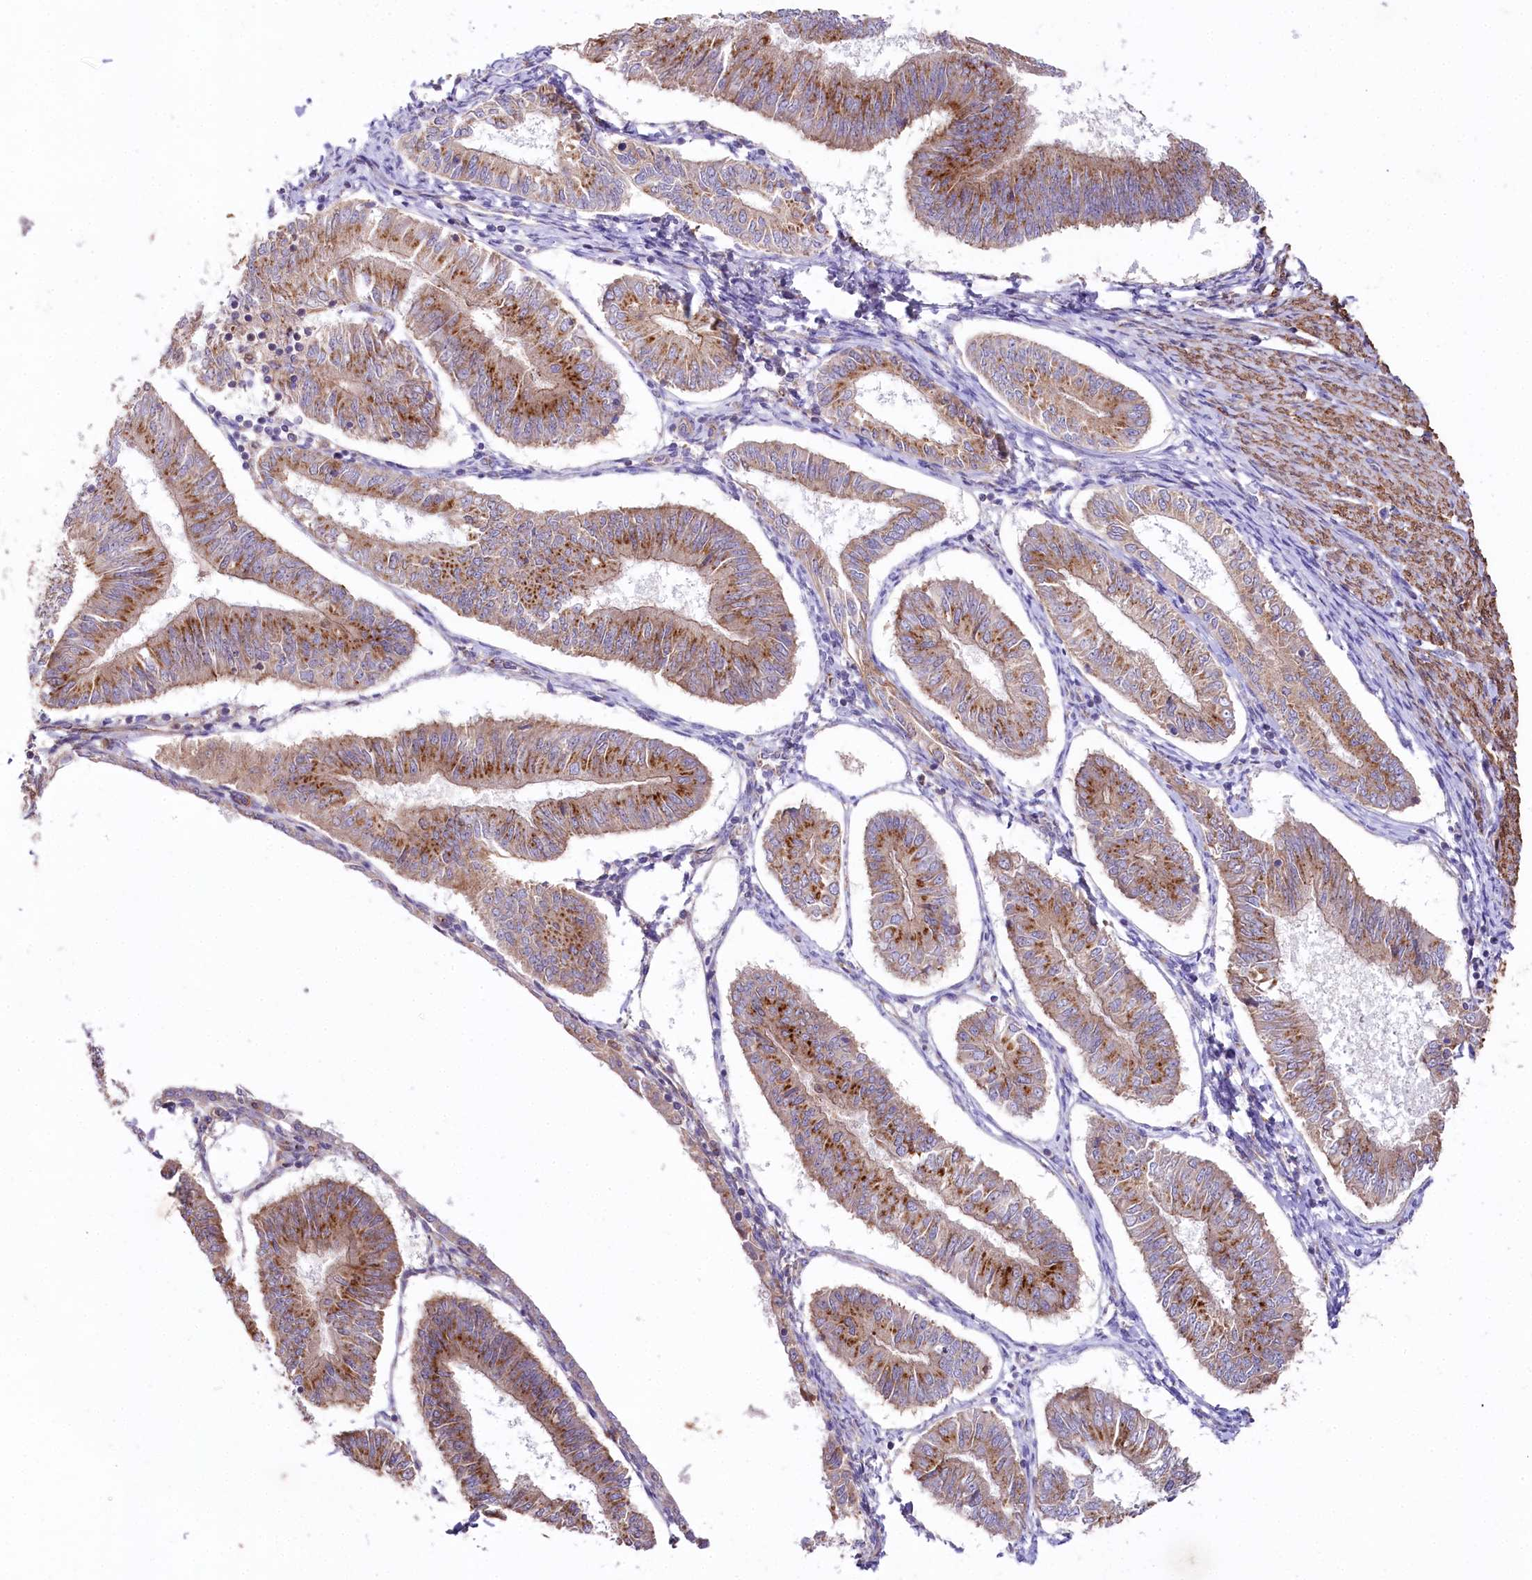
{"staining": {"intensity": "strong", "quantity": "25%-75%", "location": "cytoplasmic/membranous"}, "tissue": "endometrial cancer", "cell_type": "Tumor cells", "image_type": "cancer", "snomed": [{"axis": "morphology", "description": "Adenocarcinoma, NOS"}, {"axis": "topography", "description": "Endometrium"}], "caption": "This micrograph exhibits immunohistochemistry (IHC) staining of human endometrial adenocarcinoma, with high strong cytoplasmic/membranous expression in about 25%-75% of tumor cells.", "gene": "STX6", "patient": {"sex": "female", "age": 58}}